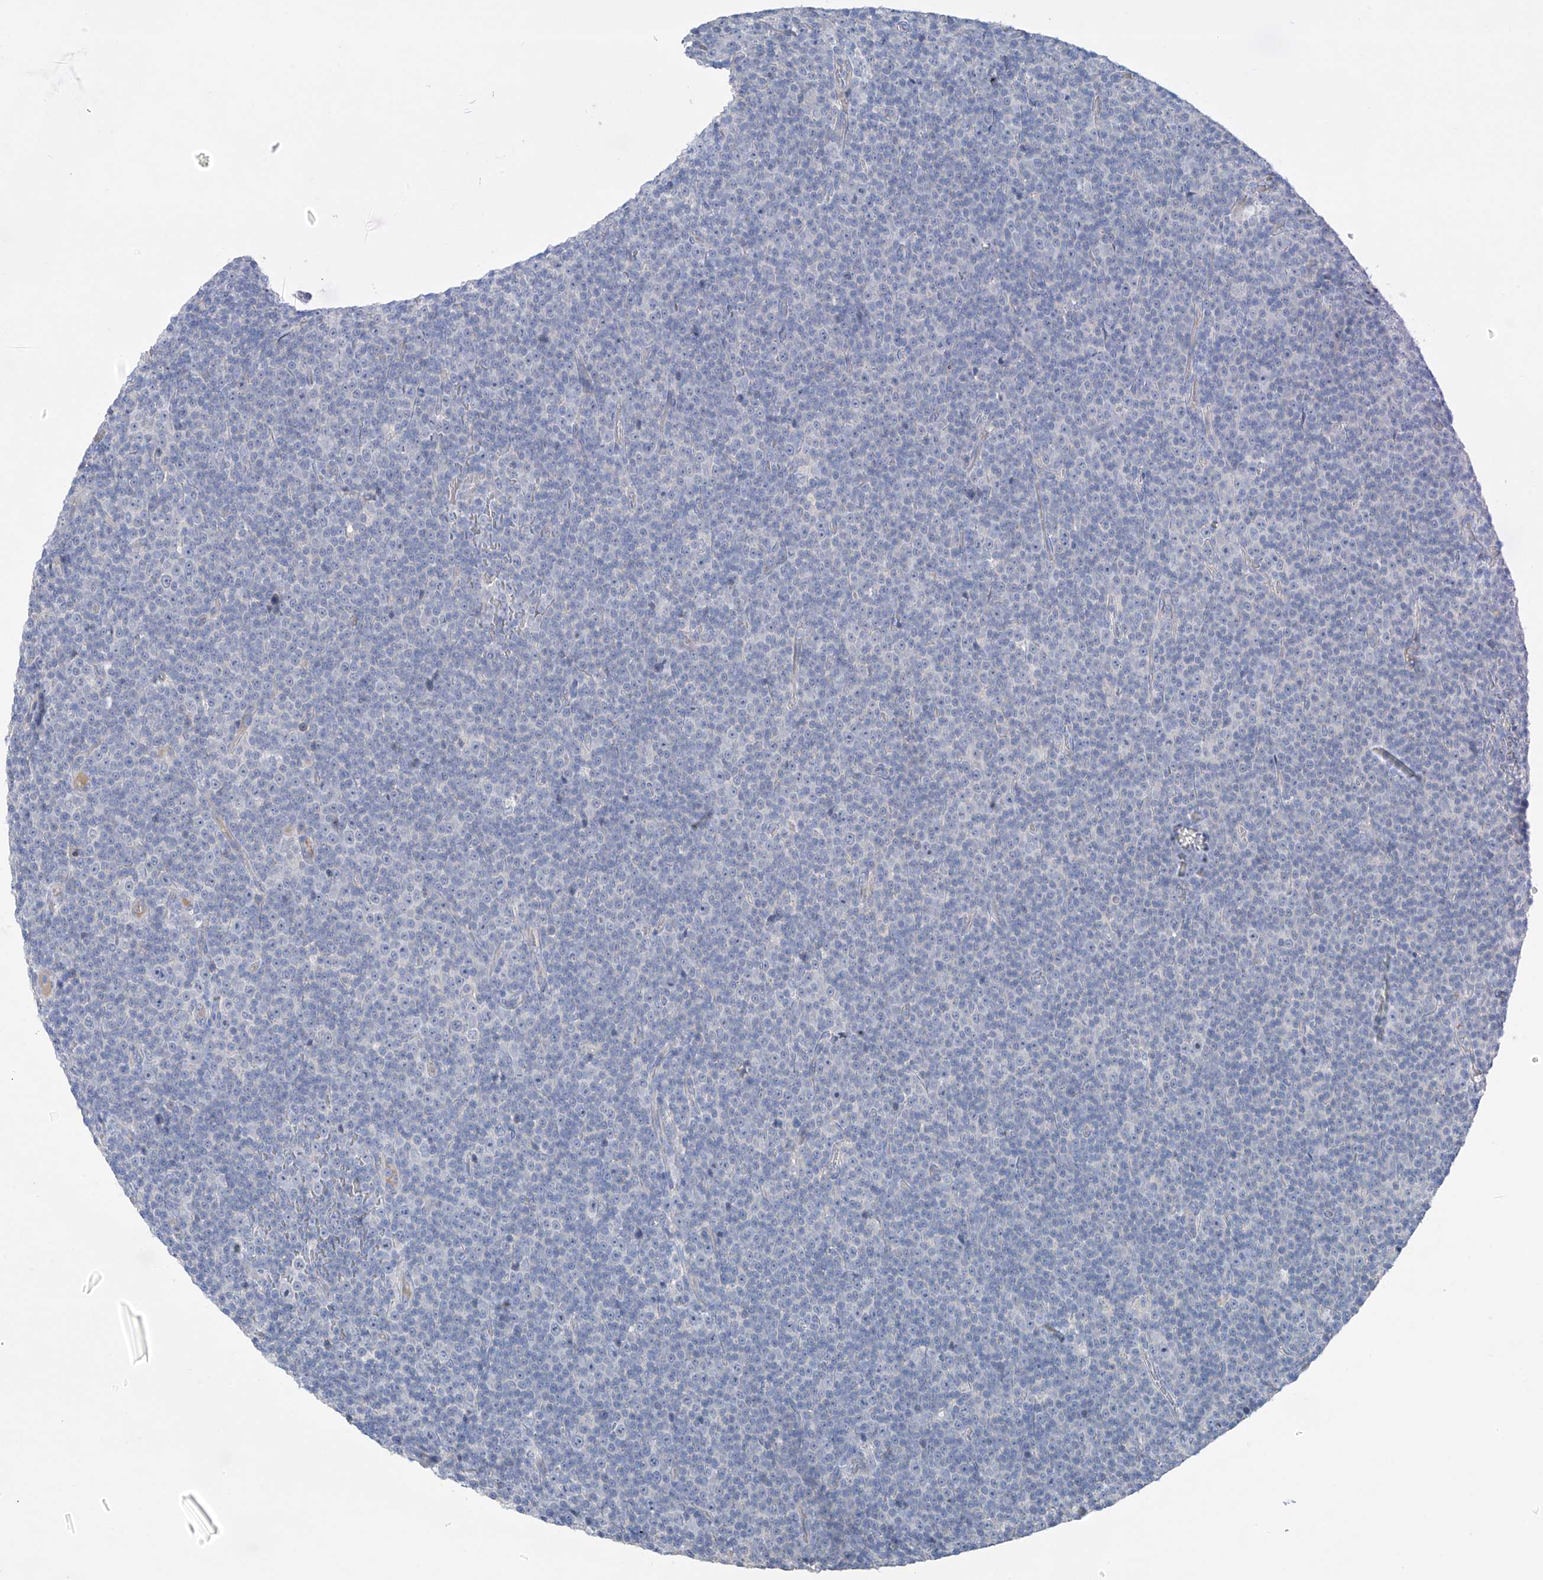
{"staining": {"intensity": "negative", "quantity": "none", "location": "none"}, "tissue": "lymphoma", "cell_type": "Tumor cells", "image_type": "cancer", "snomed": [{"axis": "morphology", "description": "Malignant lymphoma, non-Hodgkin's type, Low grade"}, {"axis": "topography", "description": "Lymph node"}], "caption": "This is an immunohistochemistry photomicrograph of human lymphoma. There is no staining in tumor cells.", "gene": "PRSS12", "patient": {"sex": "female", "age": 67}}